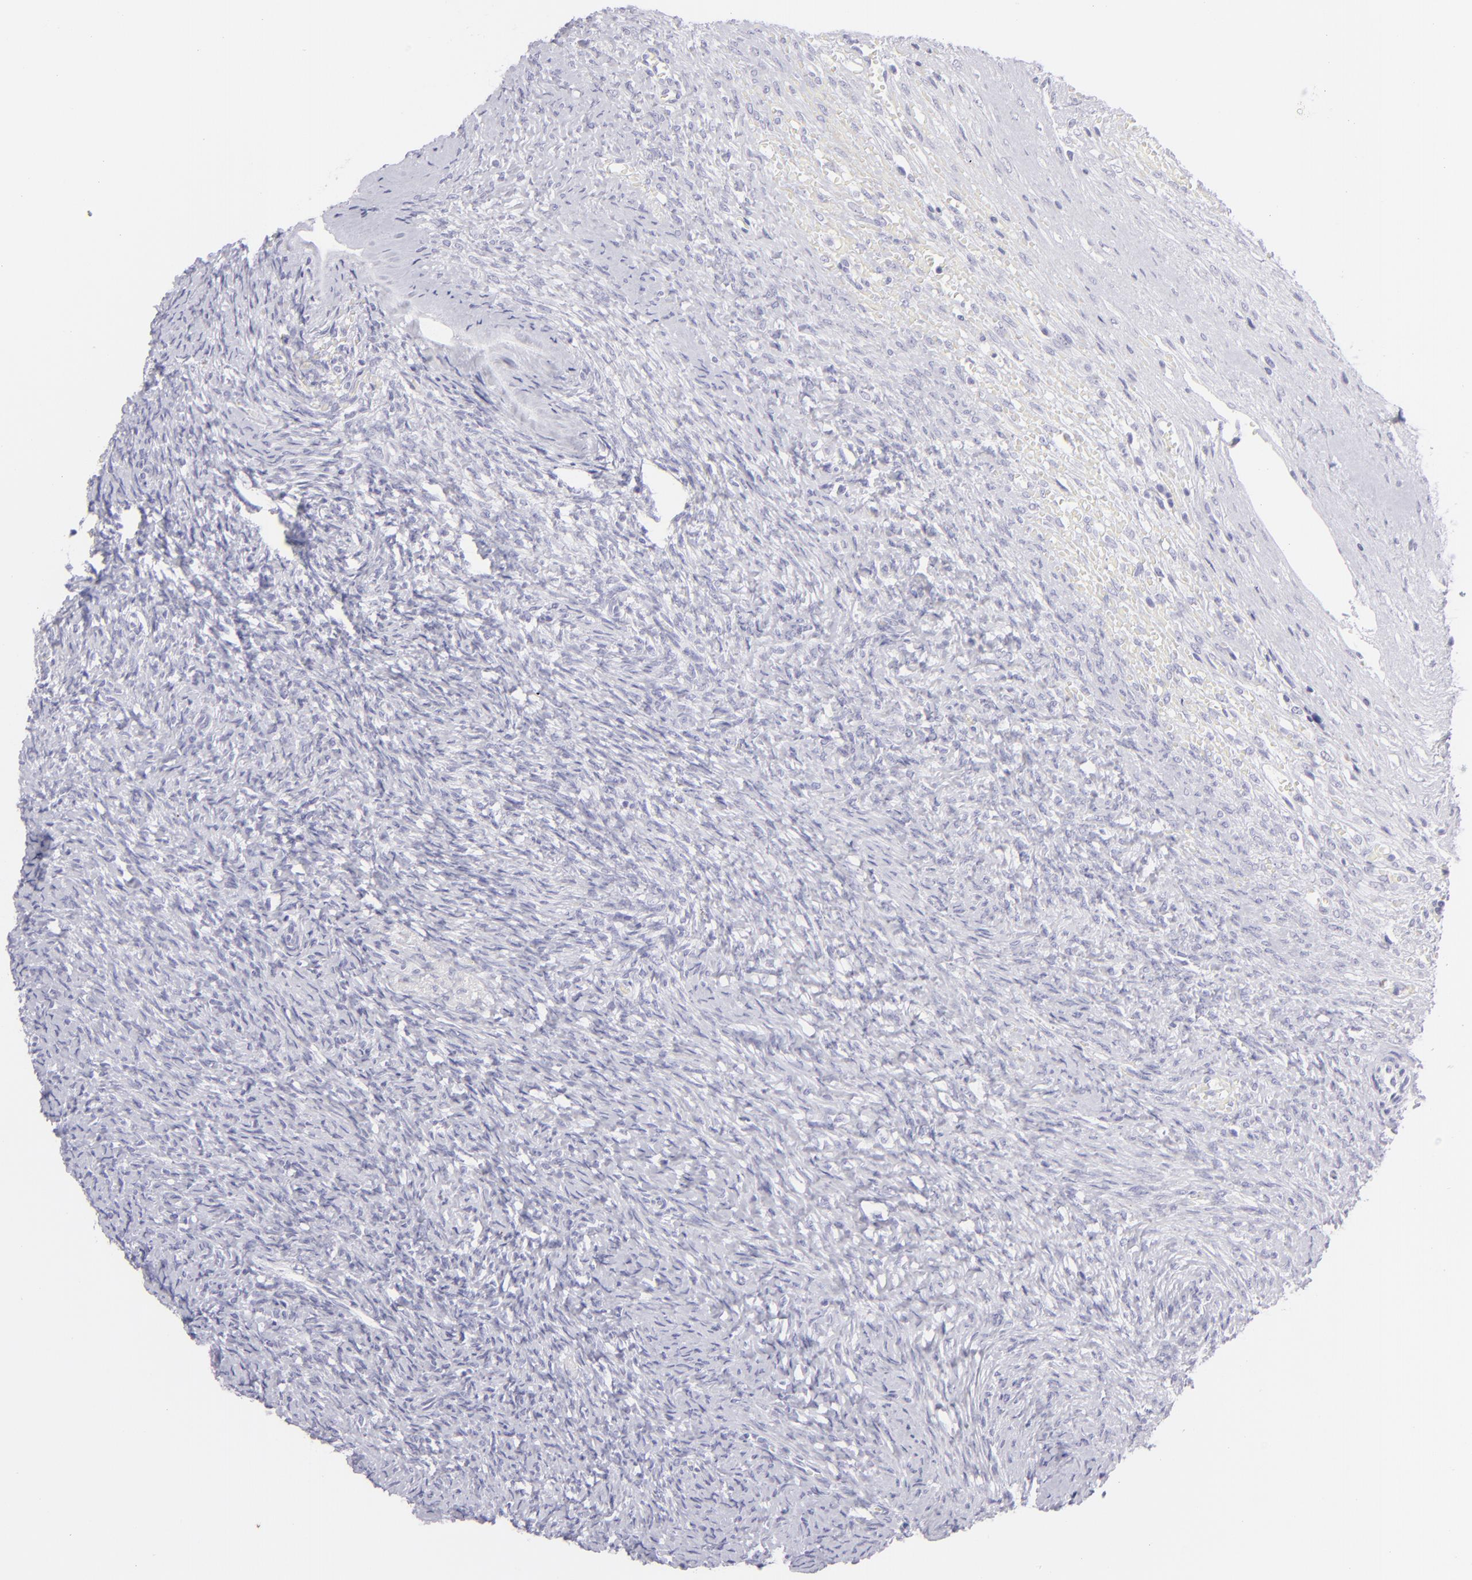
{"staining": {"intensity": "negative", "quantity": "none", "location": "none"}, "tissue": "ovary", "cell_type": "Follicle cells", "image_type": "normal", "snomed": [{"axis": "morphology", "description": "Normal tissue, NOS"}, {"axis": "topography", "description": "Ovary"}], "caption": "Immunohistochemical staining of benign ovary exhibits no significant positivity in follicle cells.", "gene": "FCER2", "patient": {"sex": "female", "age": 56}}